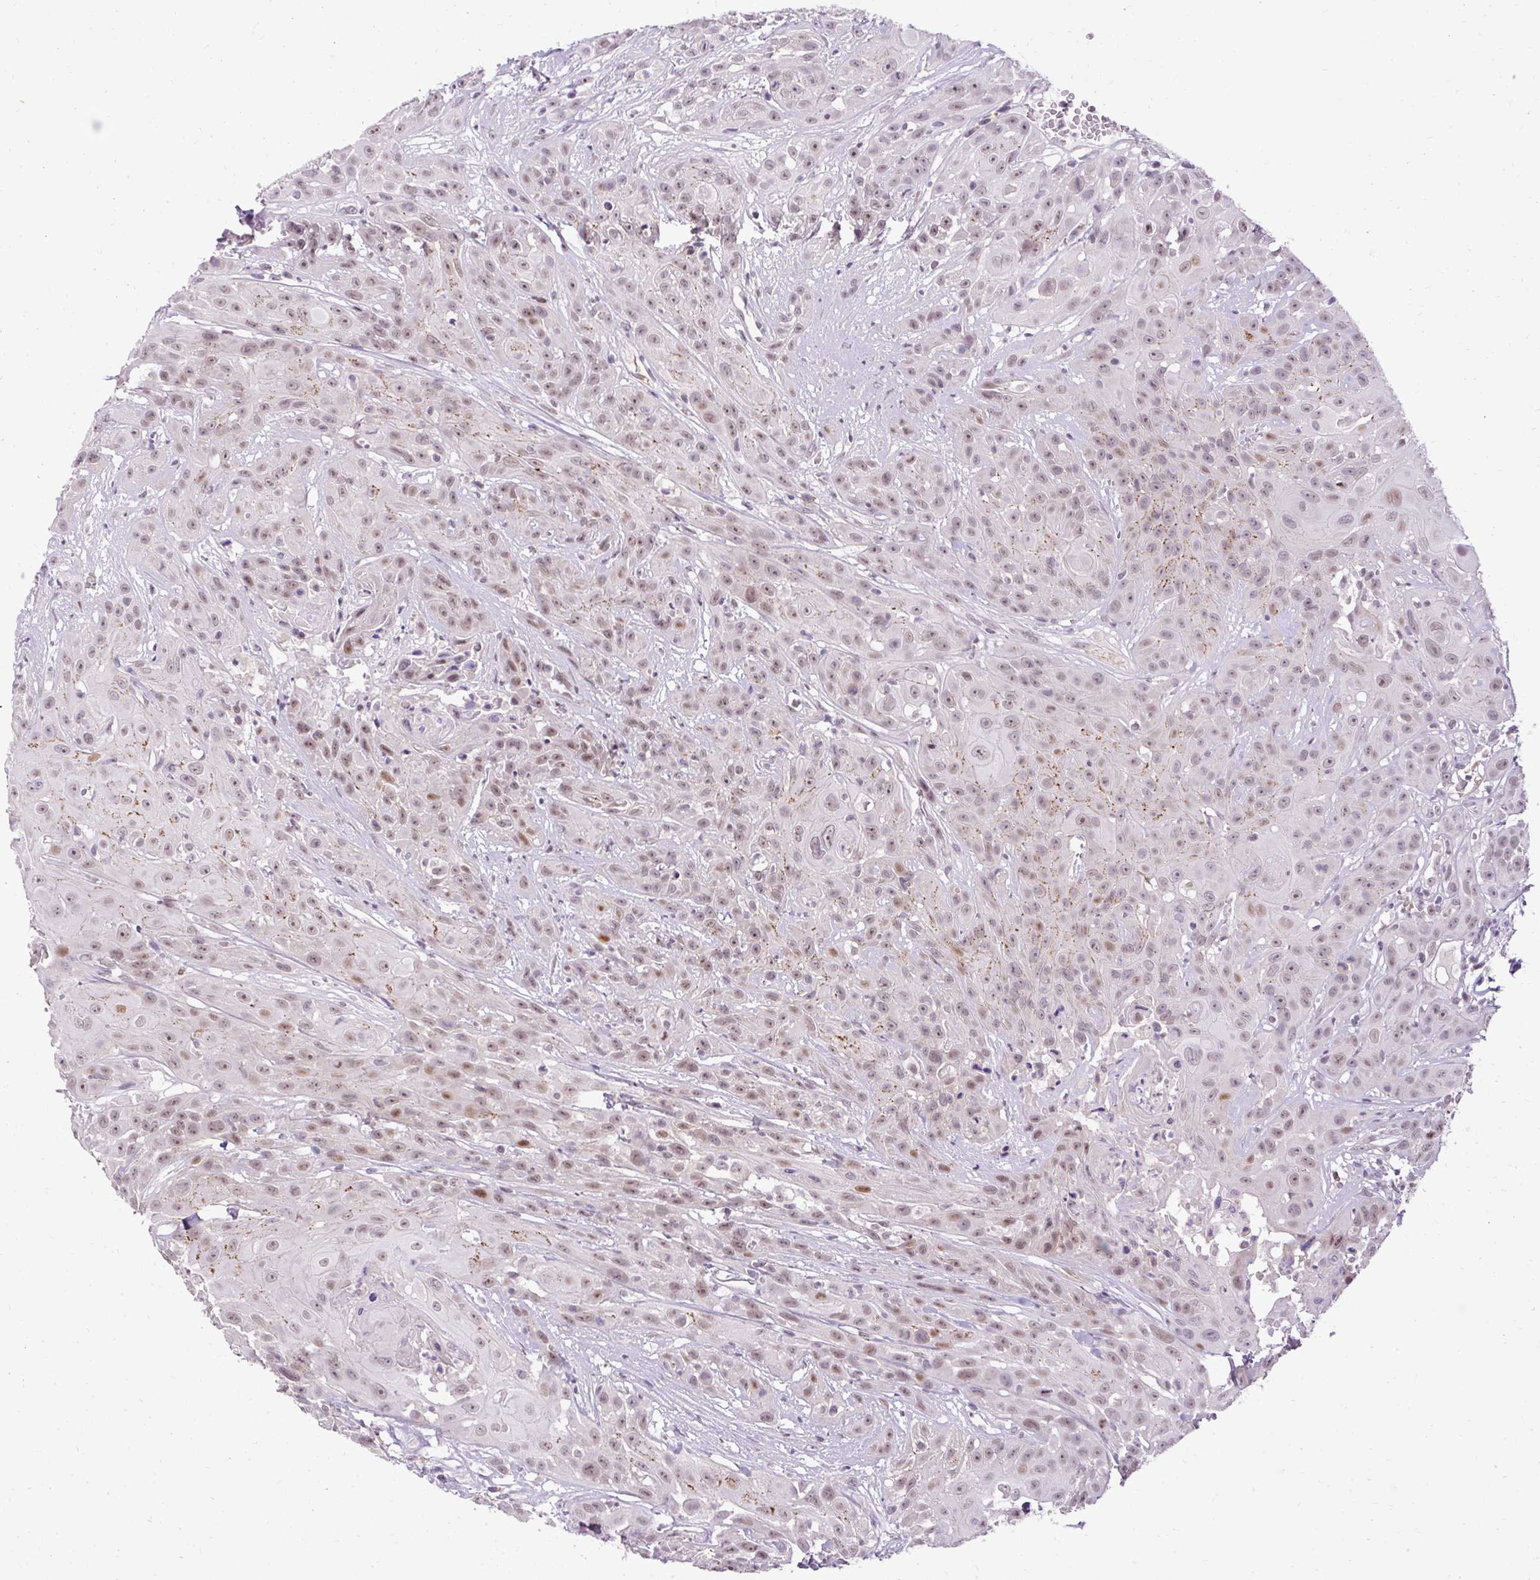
{"staining": {"intensity": "moderate", "quantity": ">75%", "location": "nuclear"}, "tissue": "head and neck cancer", "cell_type": "Tumor cells", "image_type": "cancer", "snomed": [{"axis": "morphology", "description": "Squamous cell carcinoma, NOS"}, {"axis": "topography", "description": "Skin"}, {"axis": "topography", "description": "Head-Neck"}], "caption": "An image of head and neck squamous cell carcinoma stained for a protein reveals moderate nuclear brown staining in tumor cells. Nuclei are stained in blue.", "gene": "ARHGEF18", "patient": {"sex": "male", "age": 80}}